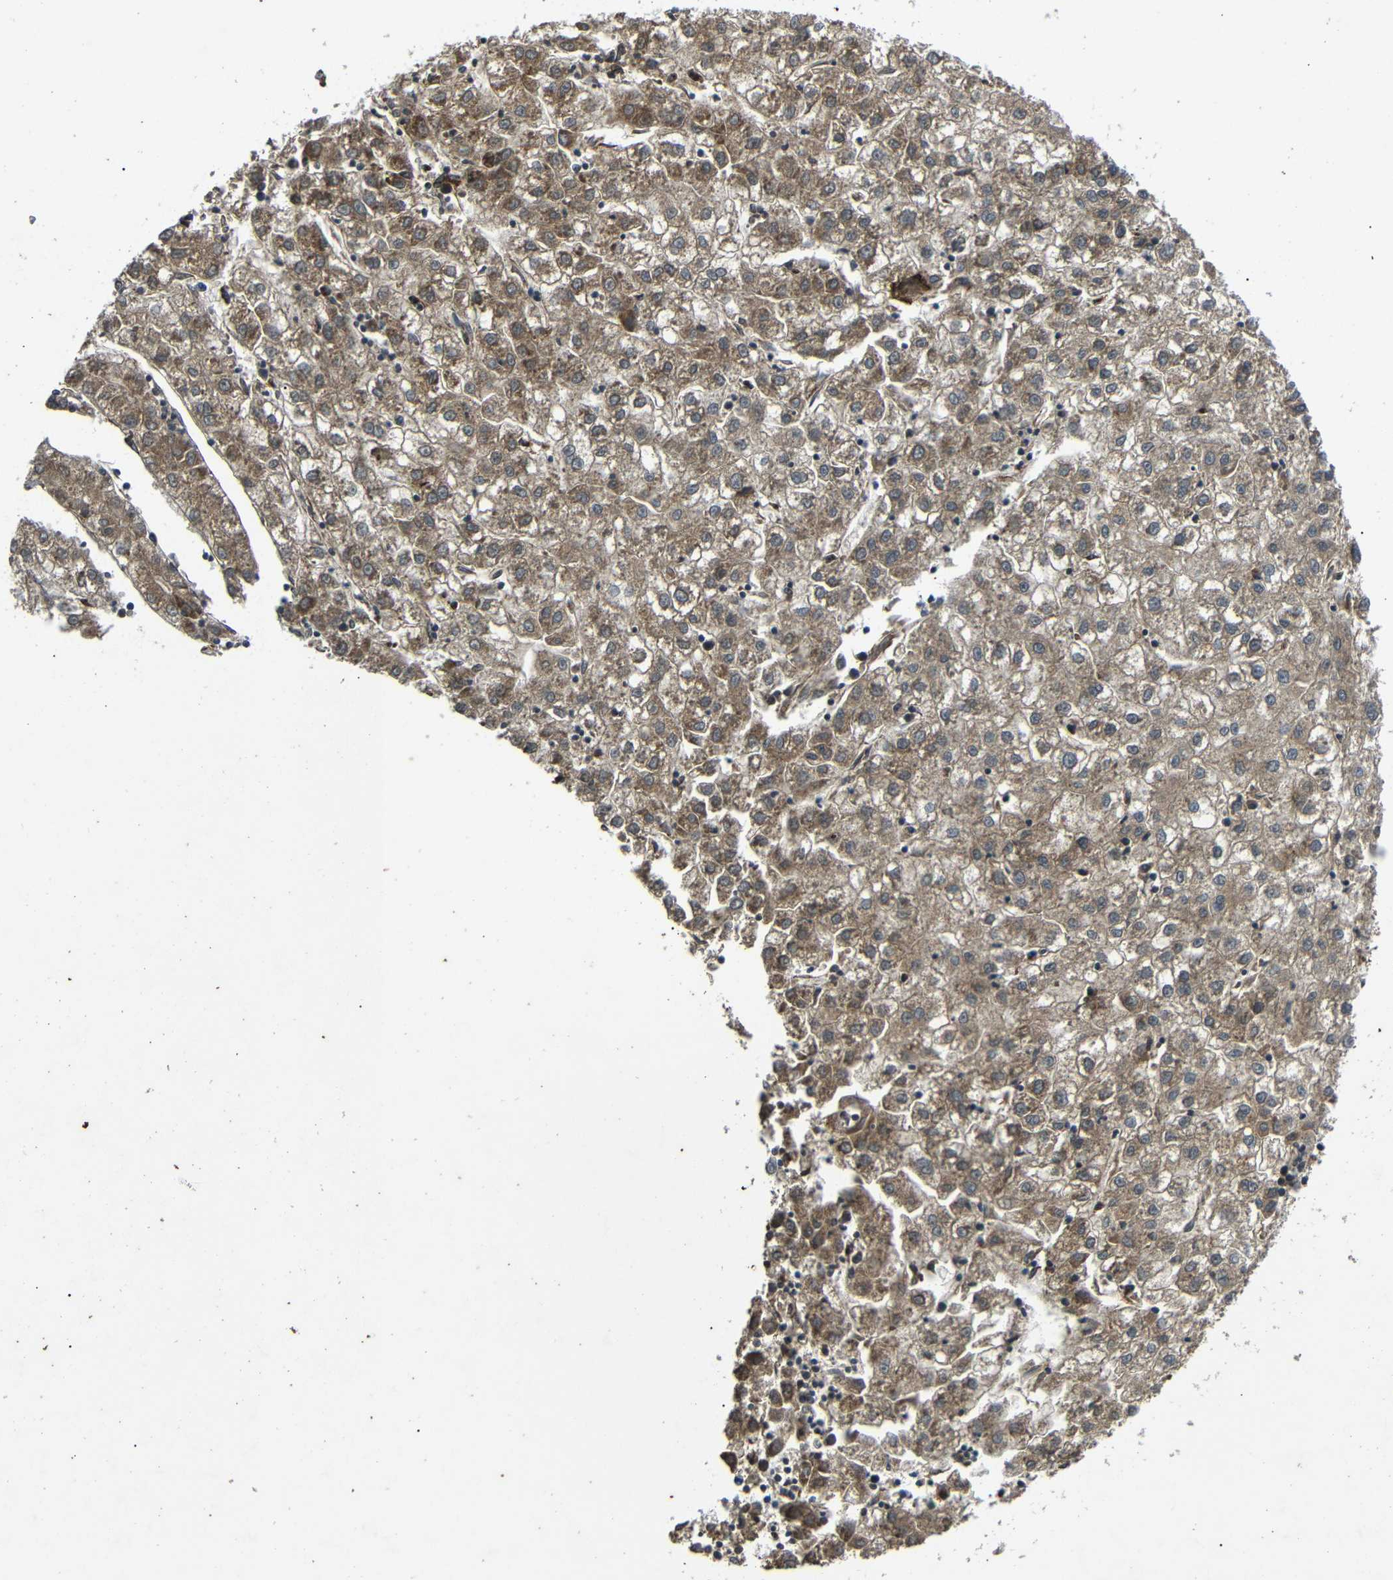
{"staining": {"intensity": "moderate", "quantity": ">75%", "location": "cytoplasmic/membranous"}, "tissue": "liver cancer", "cell_type": "Tumor cells", "image_type": "cancer", "snomed": [{"axis": "morphology", "description": "Carcinoma, Hepatocellular, NOS"}, {"axis": "topography", "description": "Liver"}], "caption": "Protein expression analysis of liver hepatocellular carcinoma displays moderate cytoplasmic/membranous positivity in about >75% of tumor cells. (Brightfield microscopy of DAB IHC at high magnification).", "gene": "TRPC1", "patient": {"sex": "male", "age": 72}}